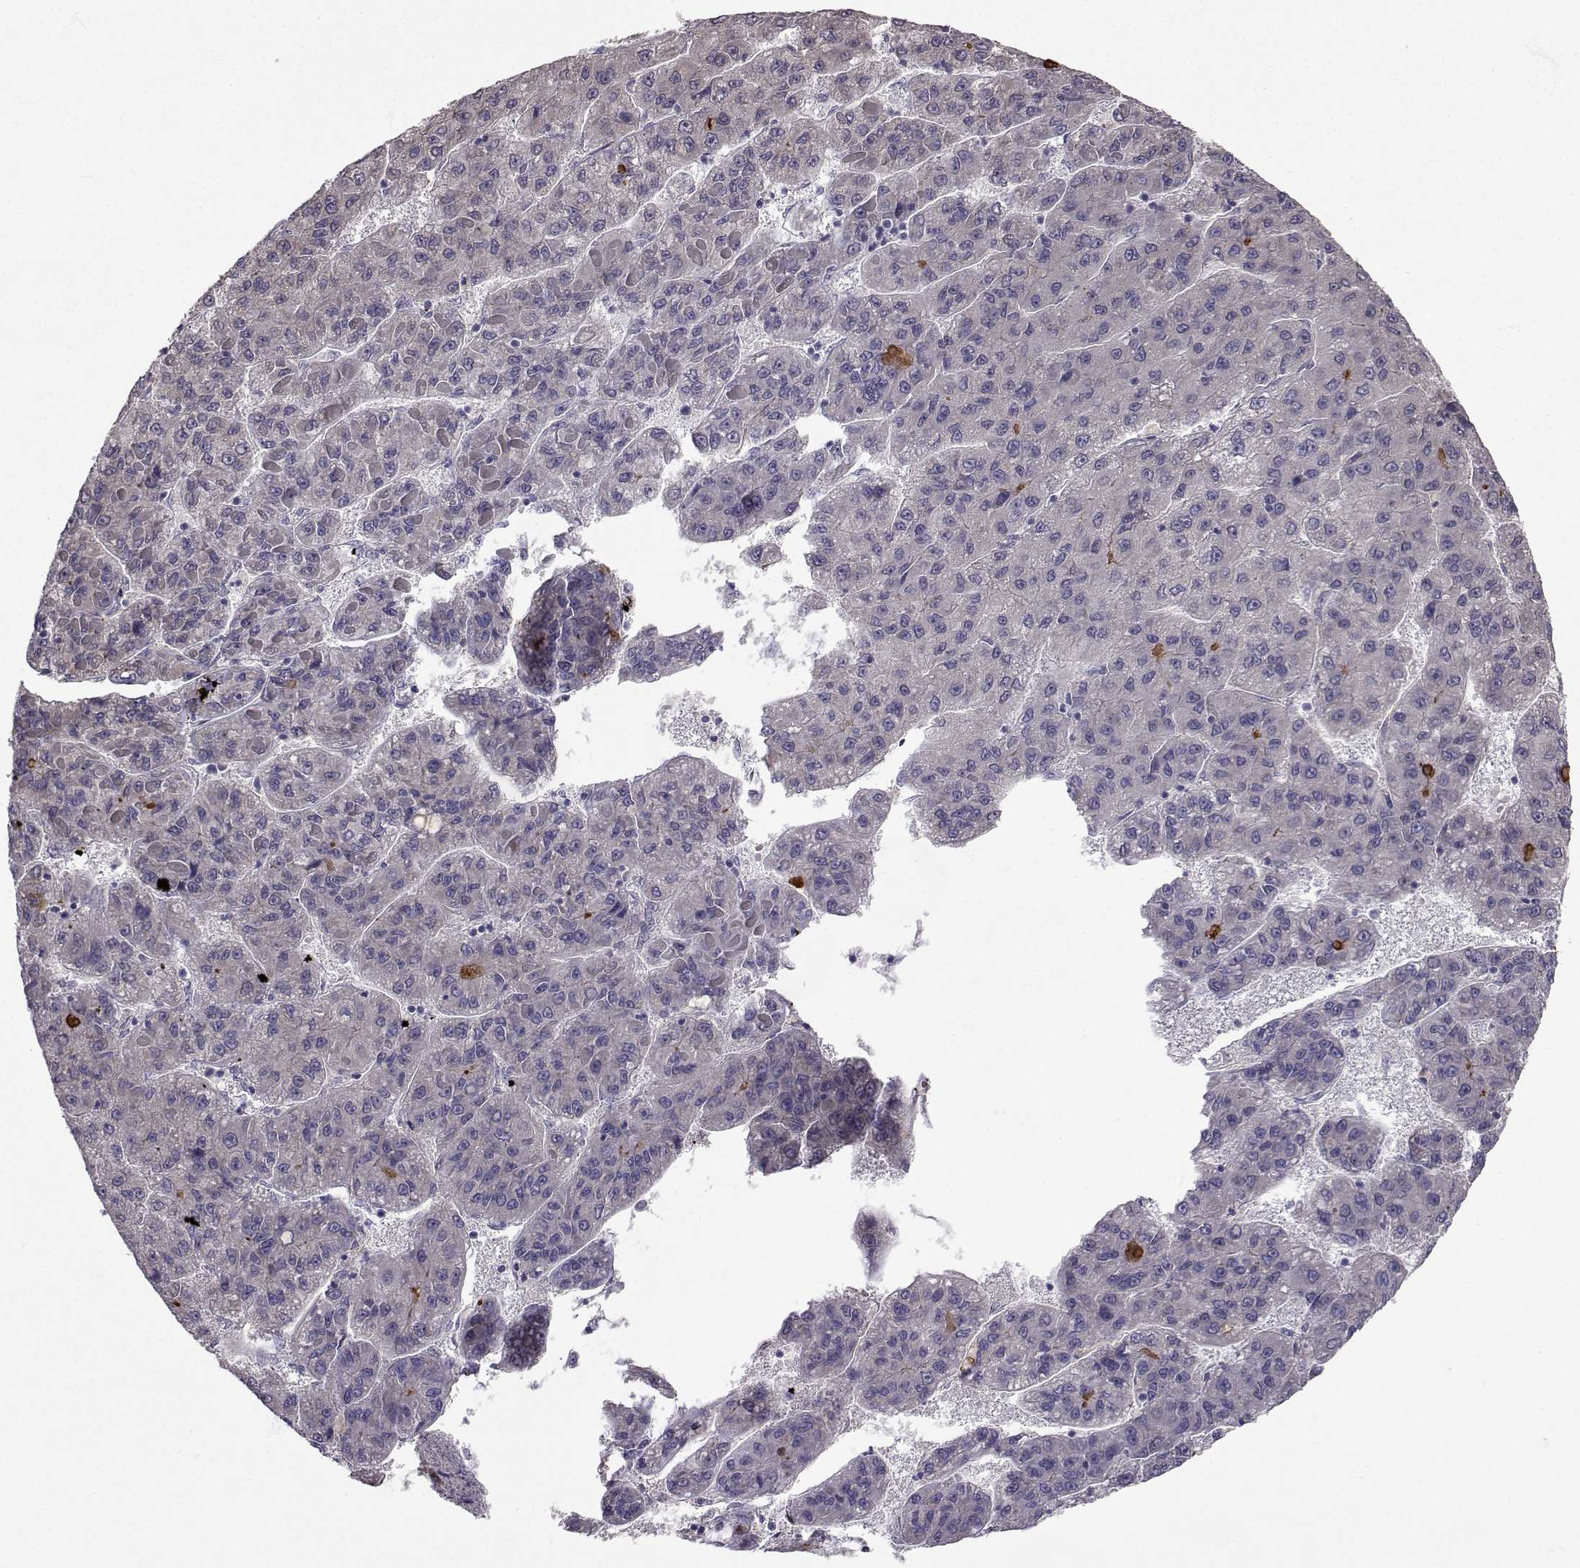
{"staining": {"intensity": "negative", "quantity": "none", "location": "none"}, "tissue": "liver cancer", "cell_type": "Tumor cells", "image_type": "cancer", "snomed": [{"axis": "morphology", "description": "Carcinoma, Hepatocellular, NOS"}, {"axis": "topography", "description": "Liver"}], "caption": "Liver cancer stained for a protein using immunohistochemistry (IHC) demonstrates no staining tumor cells.", "gene": "SLC6A3", "patient": {"sex": "female", "age": 82}}